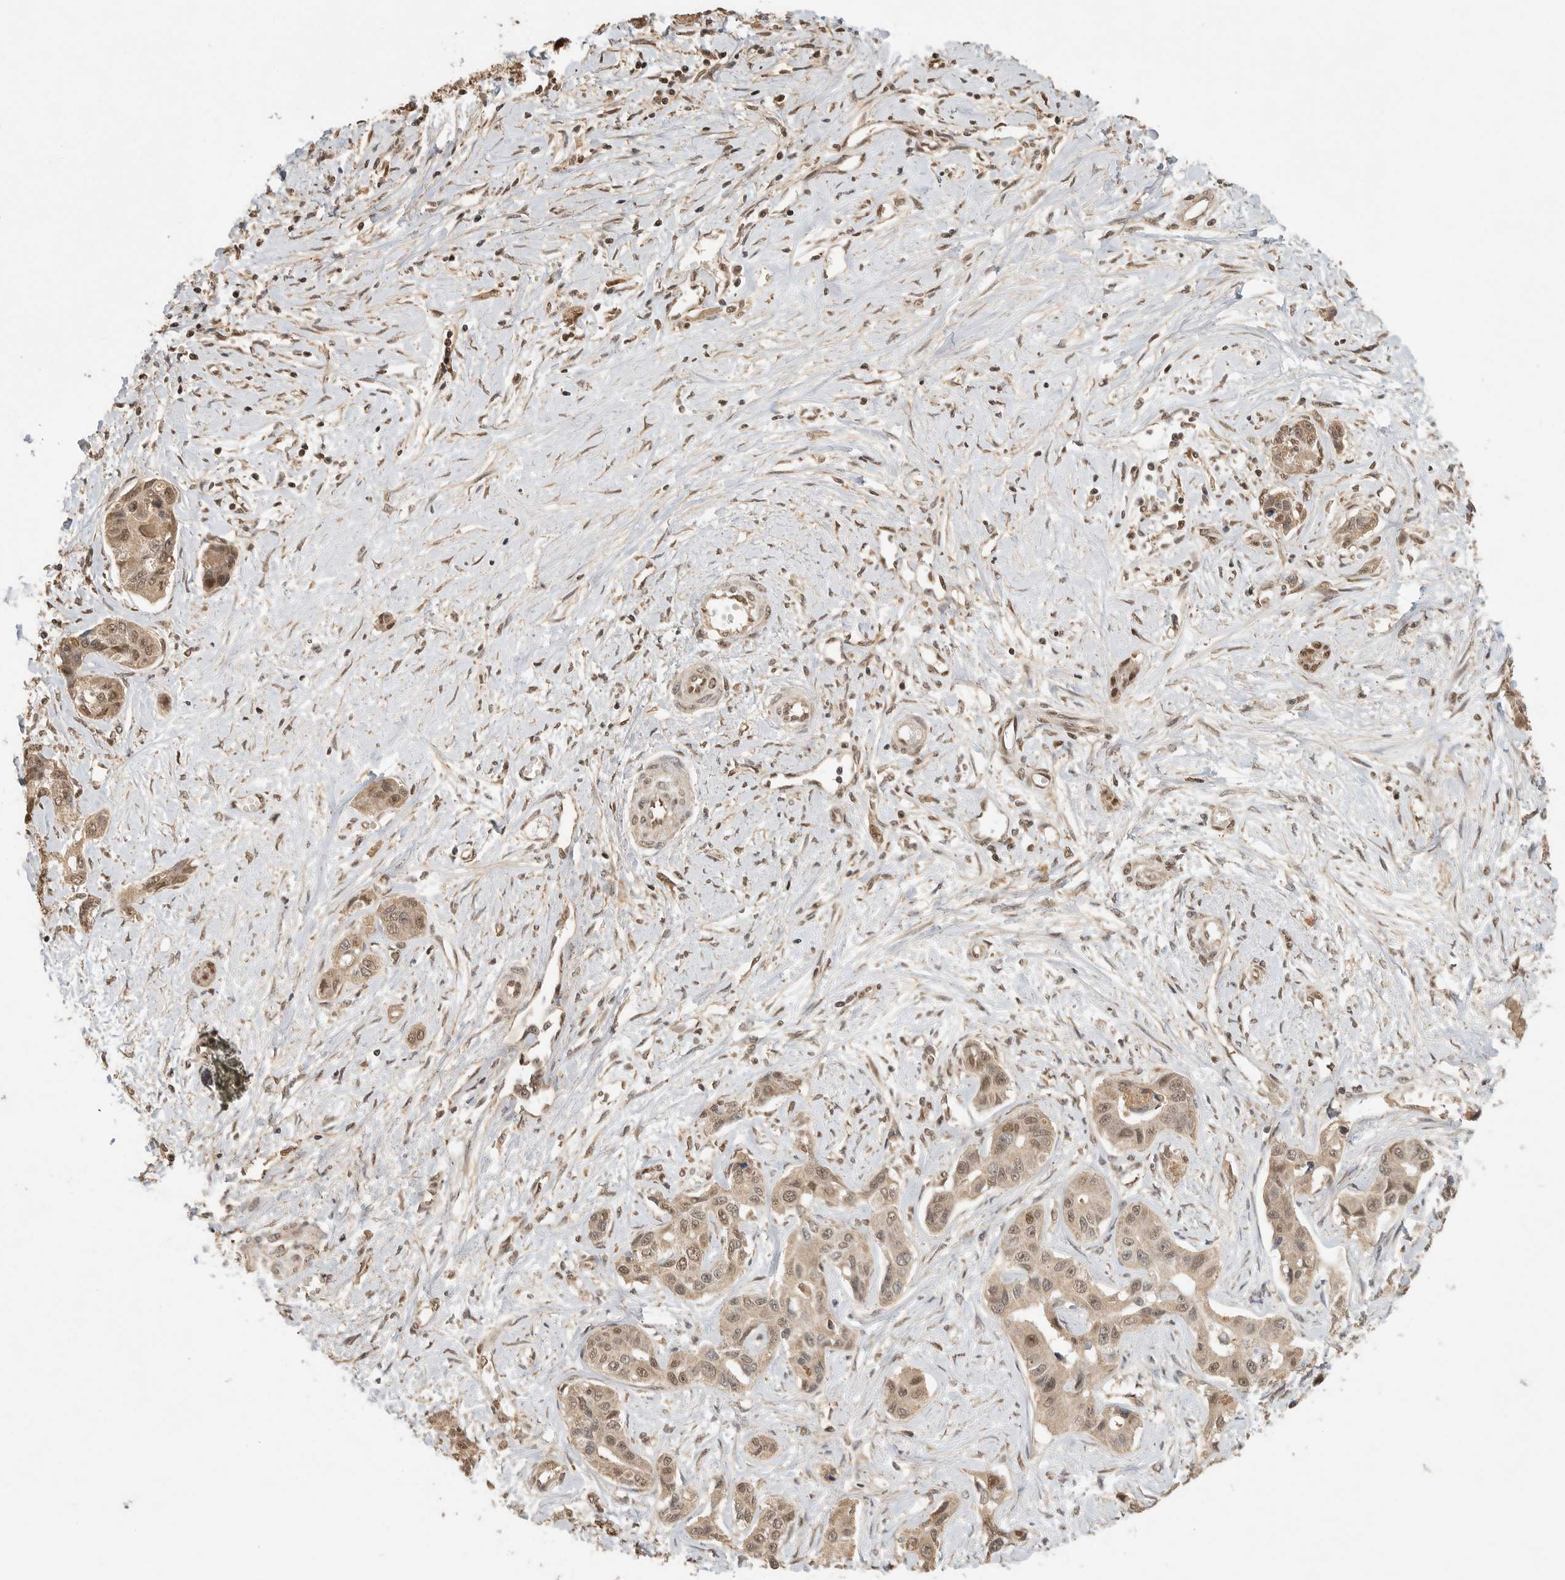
{"staining": {"intensity": "weak", "quantity": ">75%", "location": "cytoplasmic/membranous,nuclear"}, "tissue": "liver cancer", "cell_type": "Tumor cells", "image_type": "cancer", "snomed": [{"axis": "morphology", "description": "Cholangiocarcinoma"}, {"axis": "topography", "description": "Liver"}], "caption": "A micrograph of human cholangiocarcinoma (liver) stained for a protein reveals weak cytoplasmic/membranous and nuclear brown staining in tumor cells. (DAB (3,3'-diaminobenzidine) IHC with brightfield microscopy, high magnification).", "gene": "DFFA", "patient": {"sex": "male", "age": 59}}